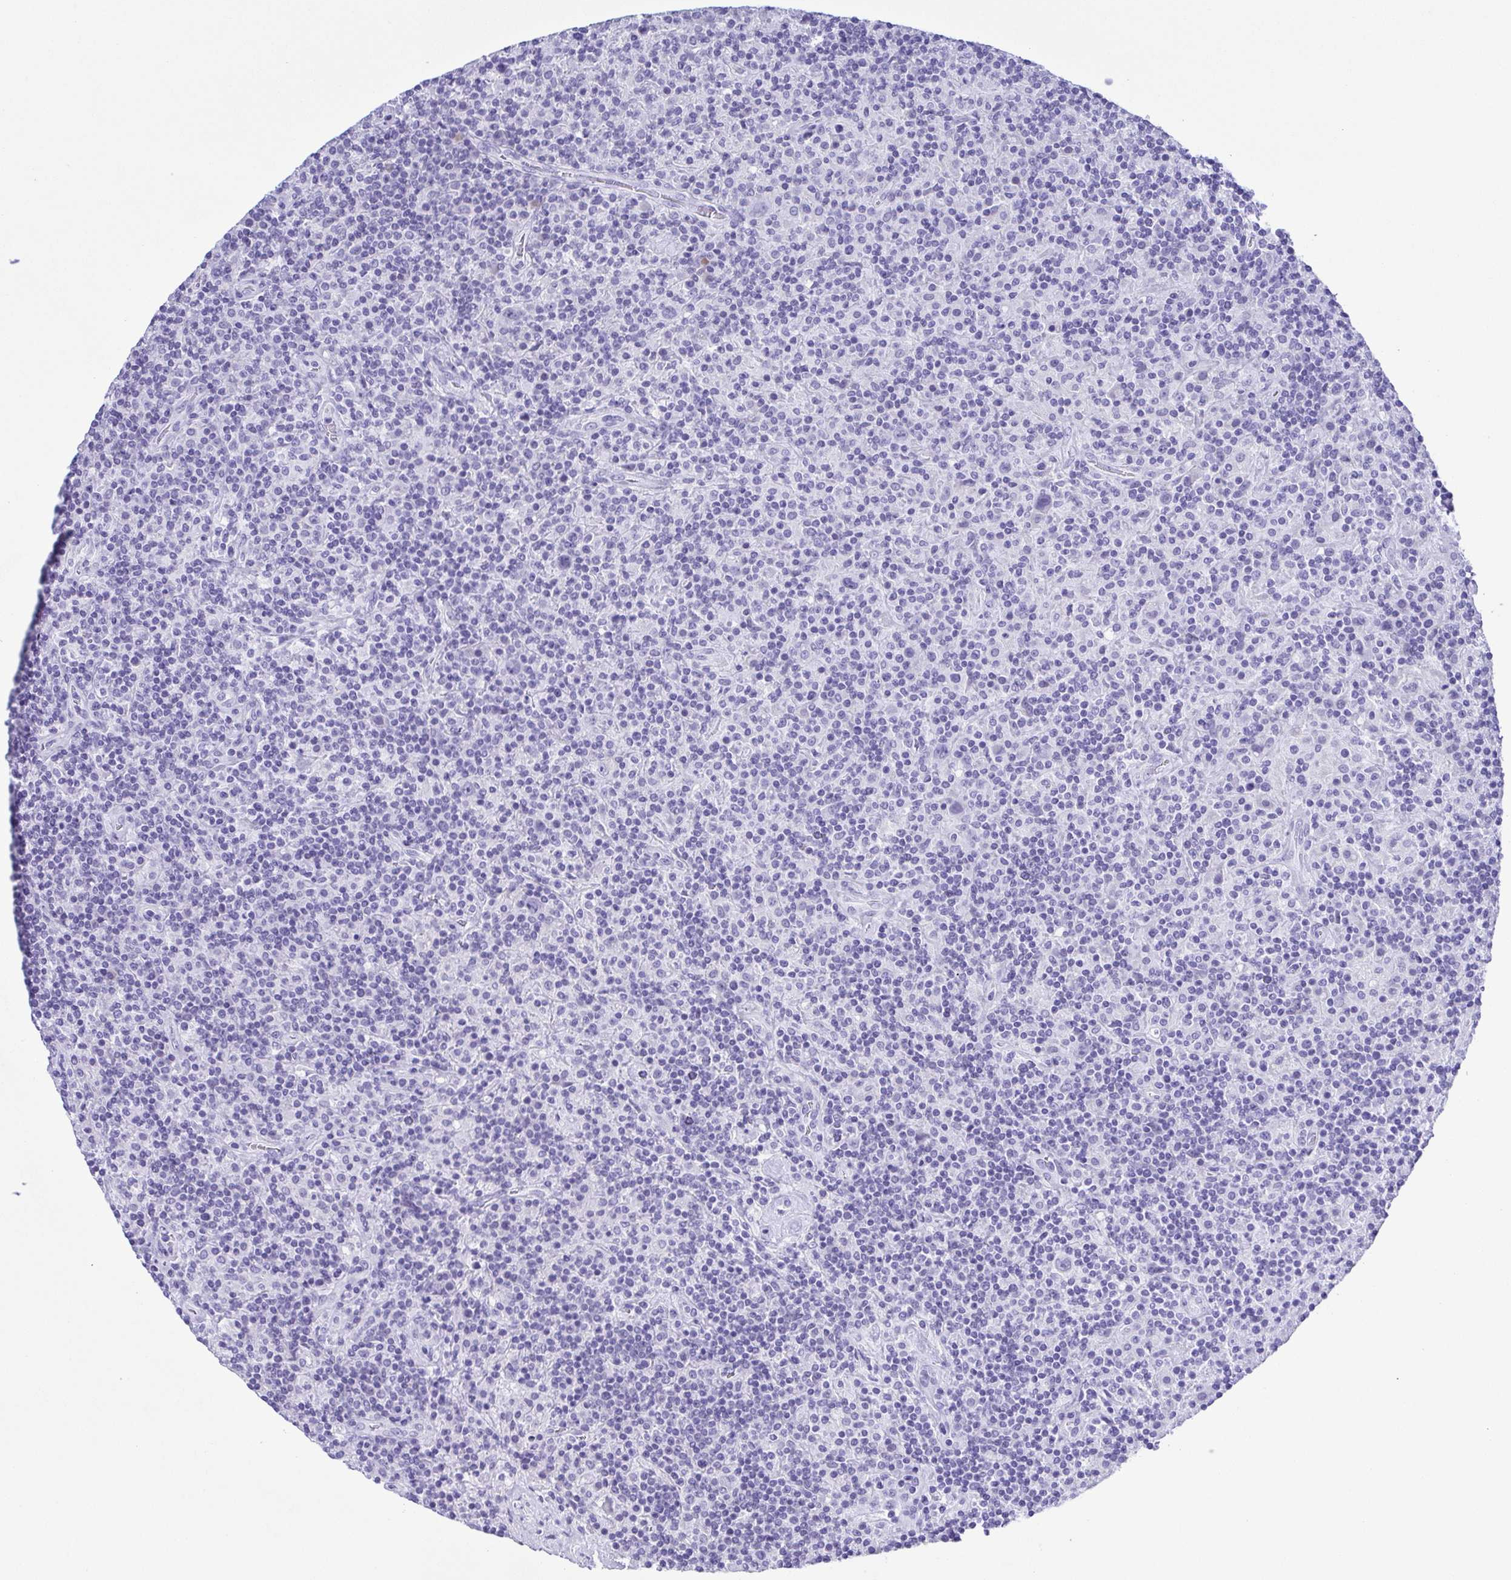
{"staining": {"intensity": "negative", "quantity": "none", "location": "none"}, "tissue": "lymphoma", "cell_type": "Tumor cells", "image_type": "cancer", "snomed": [{"axis": "morphology", "description": "Hodgkin's disease, NOS"}, {"axis": "topography", "description": "Lymph node"}], "caption": "Immunohistochemistry (IHC) histopathology image of neoplastic tissue: Hodgkin's disease stained with DAB (3,3'-diaminobenzidine) reveals no significant protein staining in tumor cells.", "gene": "PAK3", "patient": {"sex": "male", "age": 70}}